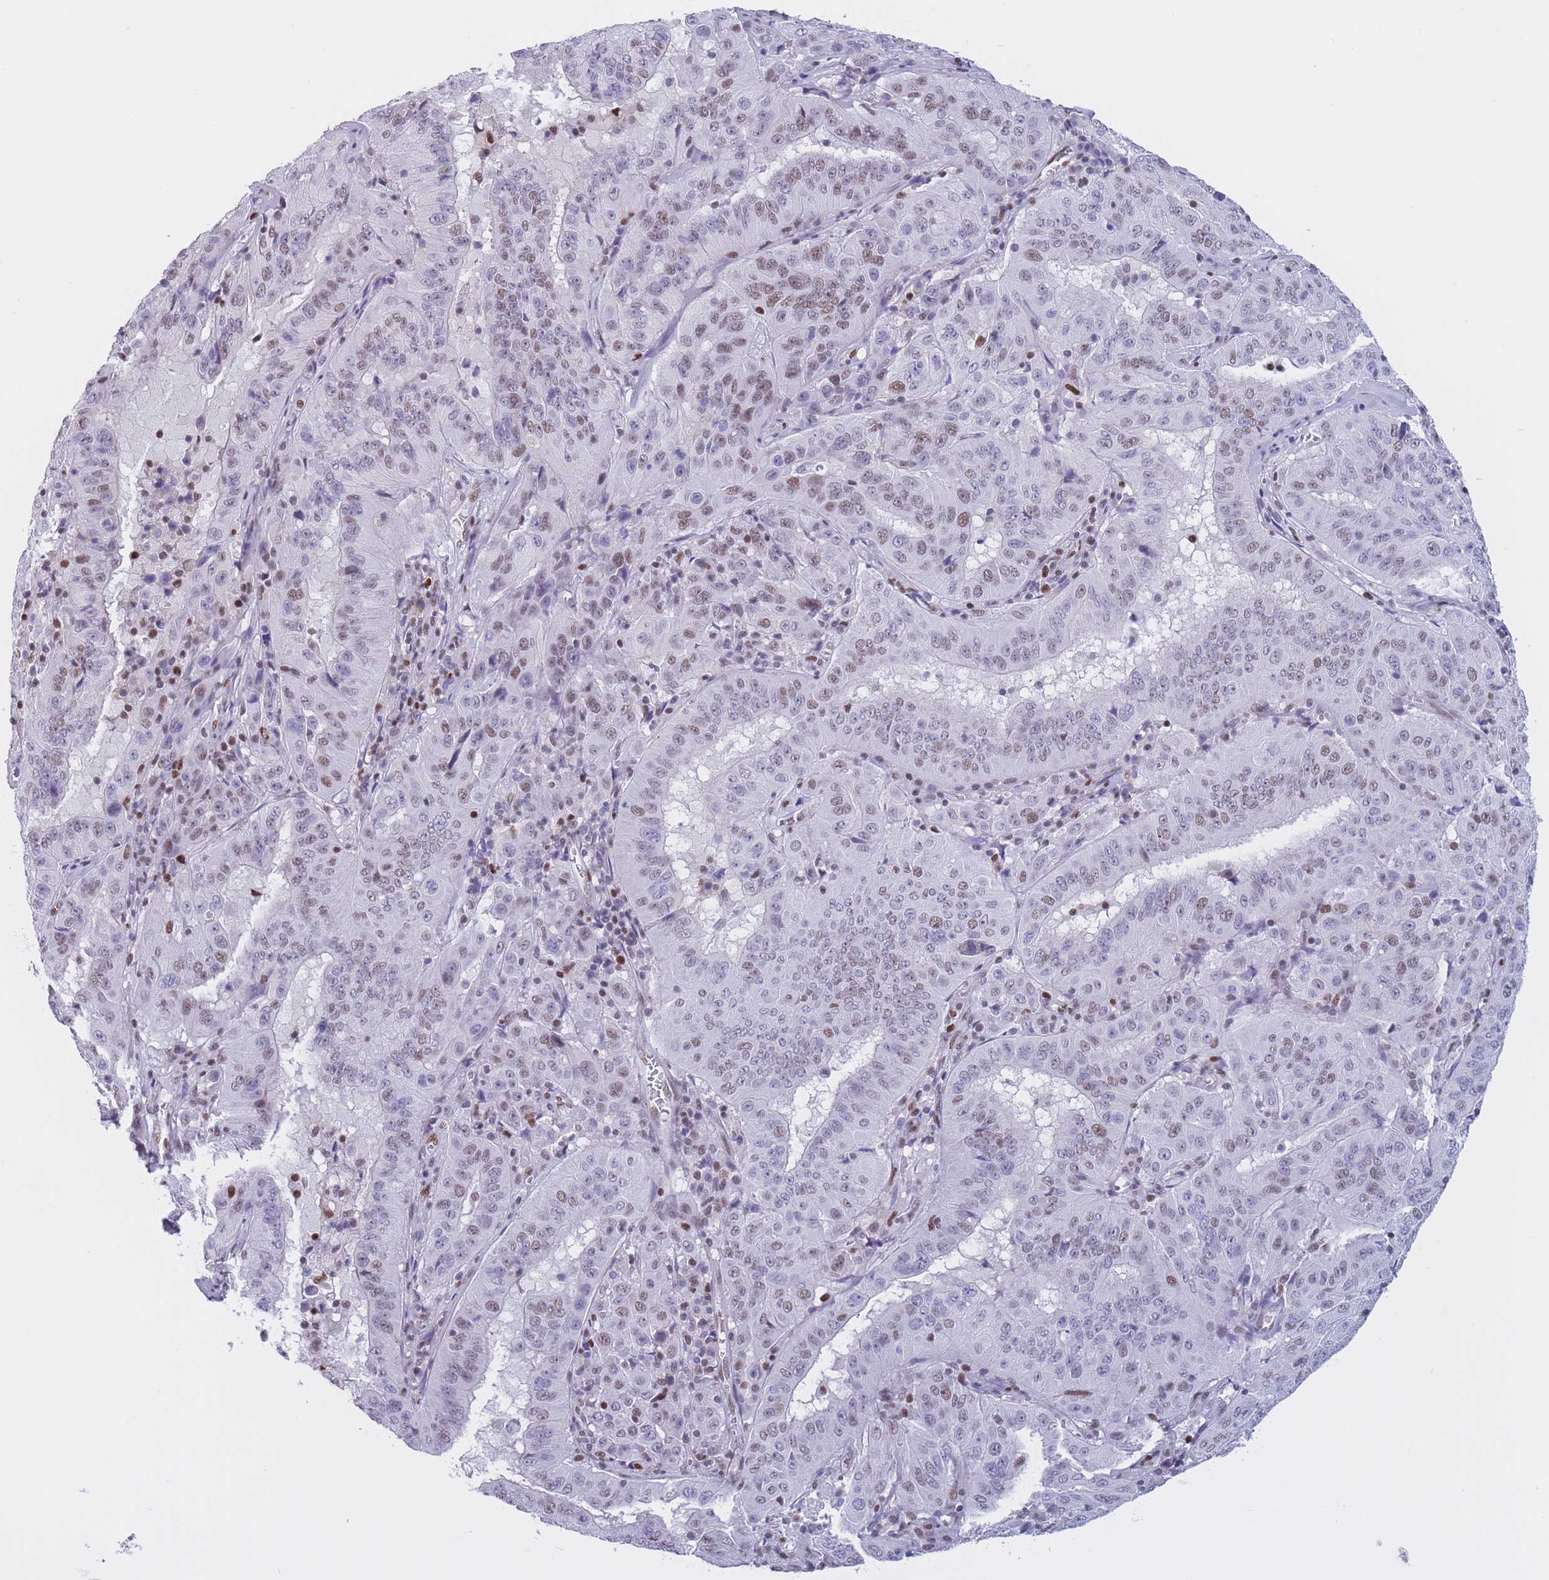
{"staining": {"intensity": "moderate", "quantity": "25%-75%", "location": "nuclear"}, "tissue": "pancreatic cancer", "cell_type": "Tumor cells", "image_type": "cancer", "snomed": [{"axis": "morphology", "description": "Adenocarcinoma, NOS"}, {"axis": "topography", "description": "Pancreas"}], "caption": "Immunohistochemical staining of pancreatic adenocarcinoma displays medium levels of moderate nuclear protein staining in about 25%-75% of tumor cells. The protein of interest is stained brown, and the nuclei are stained in blue (DAB (3,3'-diaminobenzidine) IHC with brightfield microscopy, high magnification).", "gene": "NASP", "patient": {"sex": "male", "age": 63}}